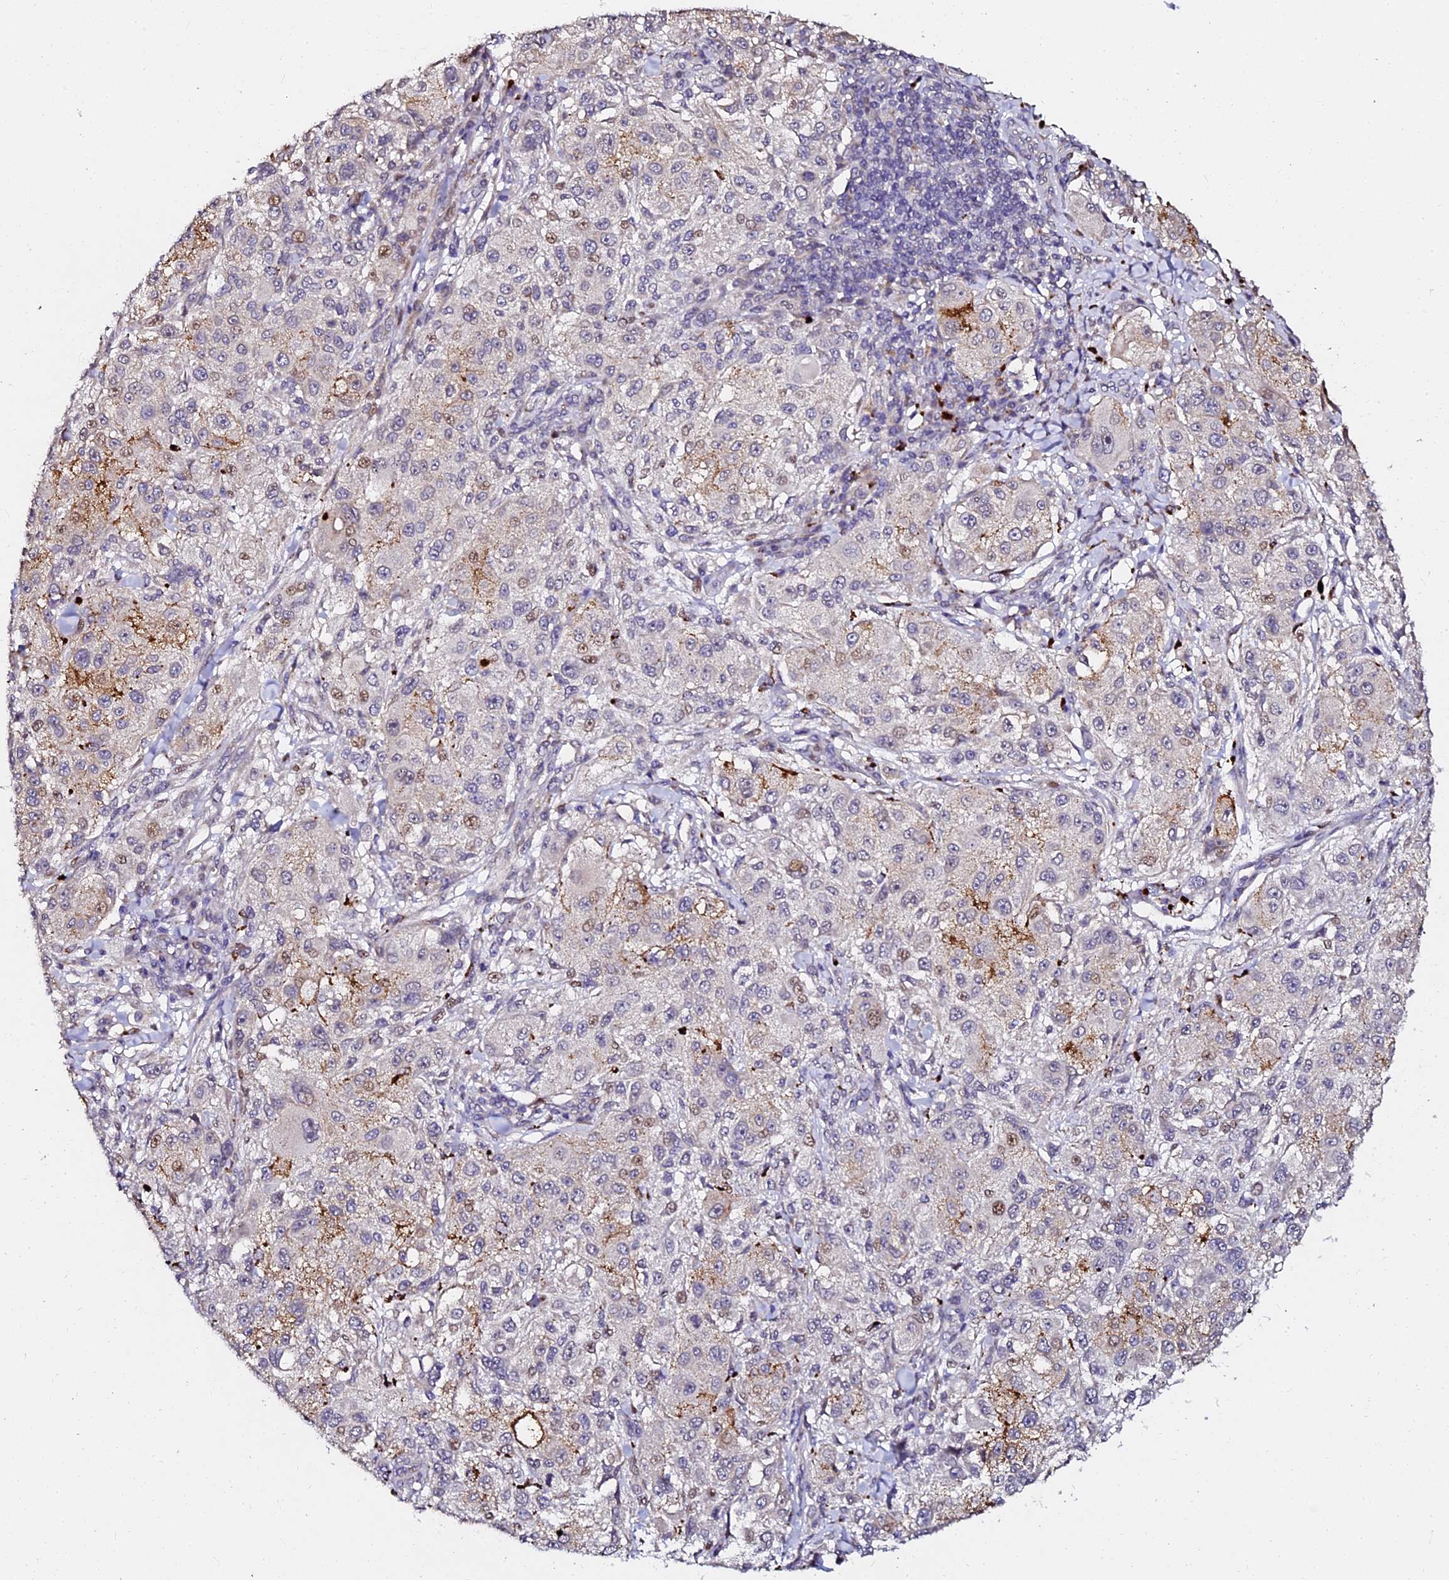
{"staining": {"intensity": "moderate", "quantity": "<25%", "location": "nuclear"}, "tissue": "melanoma", "cell_type": "Tumor cells", "image_type": "cancer", "snomed": [{"axis": "morphology", "description": "Necrosis, NOS"}, {"axis": "morphology", "description": "Malignant melanoma, NOS"}, {"axis": "topography", "description": "Skin"}], "caption": "Immunohistochemistry (IHC) micrograph of neoplastic tissue: human melanoma stained using immunohistochemistry (IHC) reveals low levels of moderate protein expression localized specifically in the nuclear of tumor cells, appearing as a nuclear brown color.", "gene": "GPN3", "patient": {"sex": "female", "age": 87}}